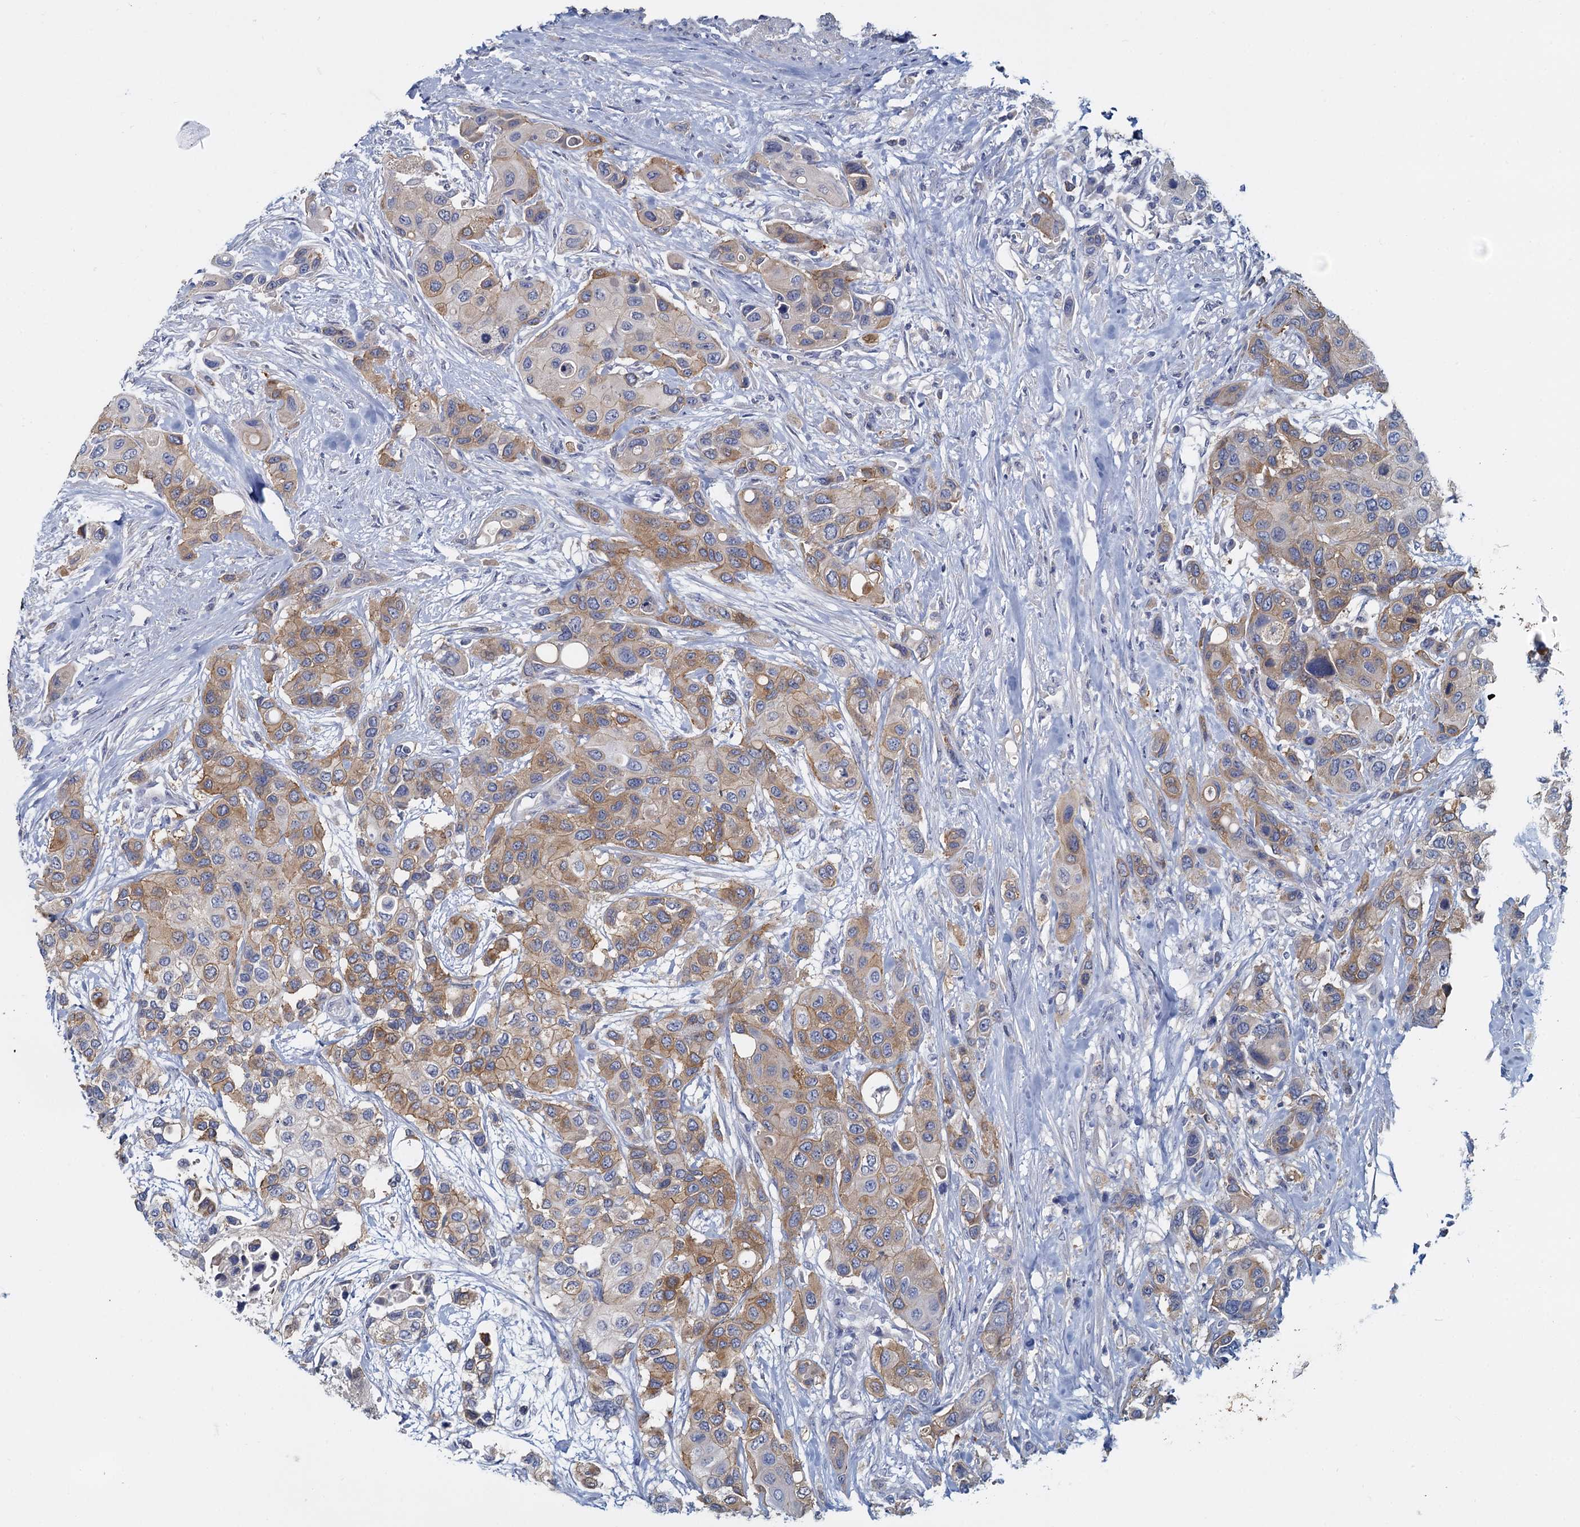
{"staining": {"intensity": "moderate", "quantity": "25%-75%", "location": "cytoplasmic/membranous"}, "tissue": "urothelial cancer", "cell_type": "Tumor cells", "image_type": "cancer", "snomed": [{"axis": "morphology", "description": "Normal tissue, NOS"}, {"axis": "morphology", "description": "Urothelial carcinoma, High grade"}, {"axis": "topography", "description": "Vascular tissue"}, {"axis": "topography", "description": "Urinary bladder"}], "caption": "Immunohistochemistry micrograph of human urothelial cancer stained for a protein (brown), which exhibits medium levels of moderate cytoplasmic/membranous expression in approximately 25%-75% of tumor cells.", "gene": "ACSM3", "patient": {"sex": "female", "age": 56}}